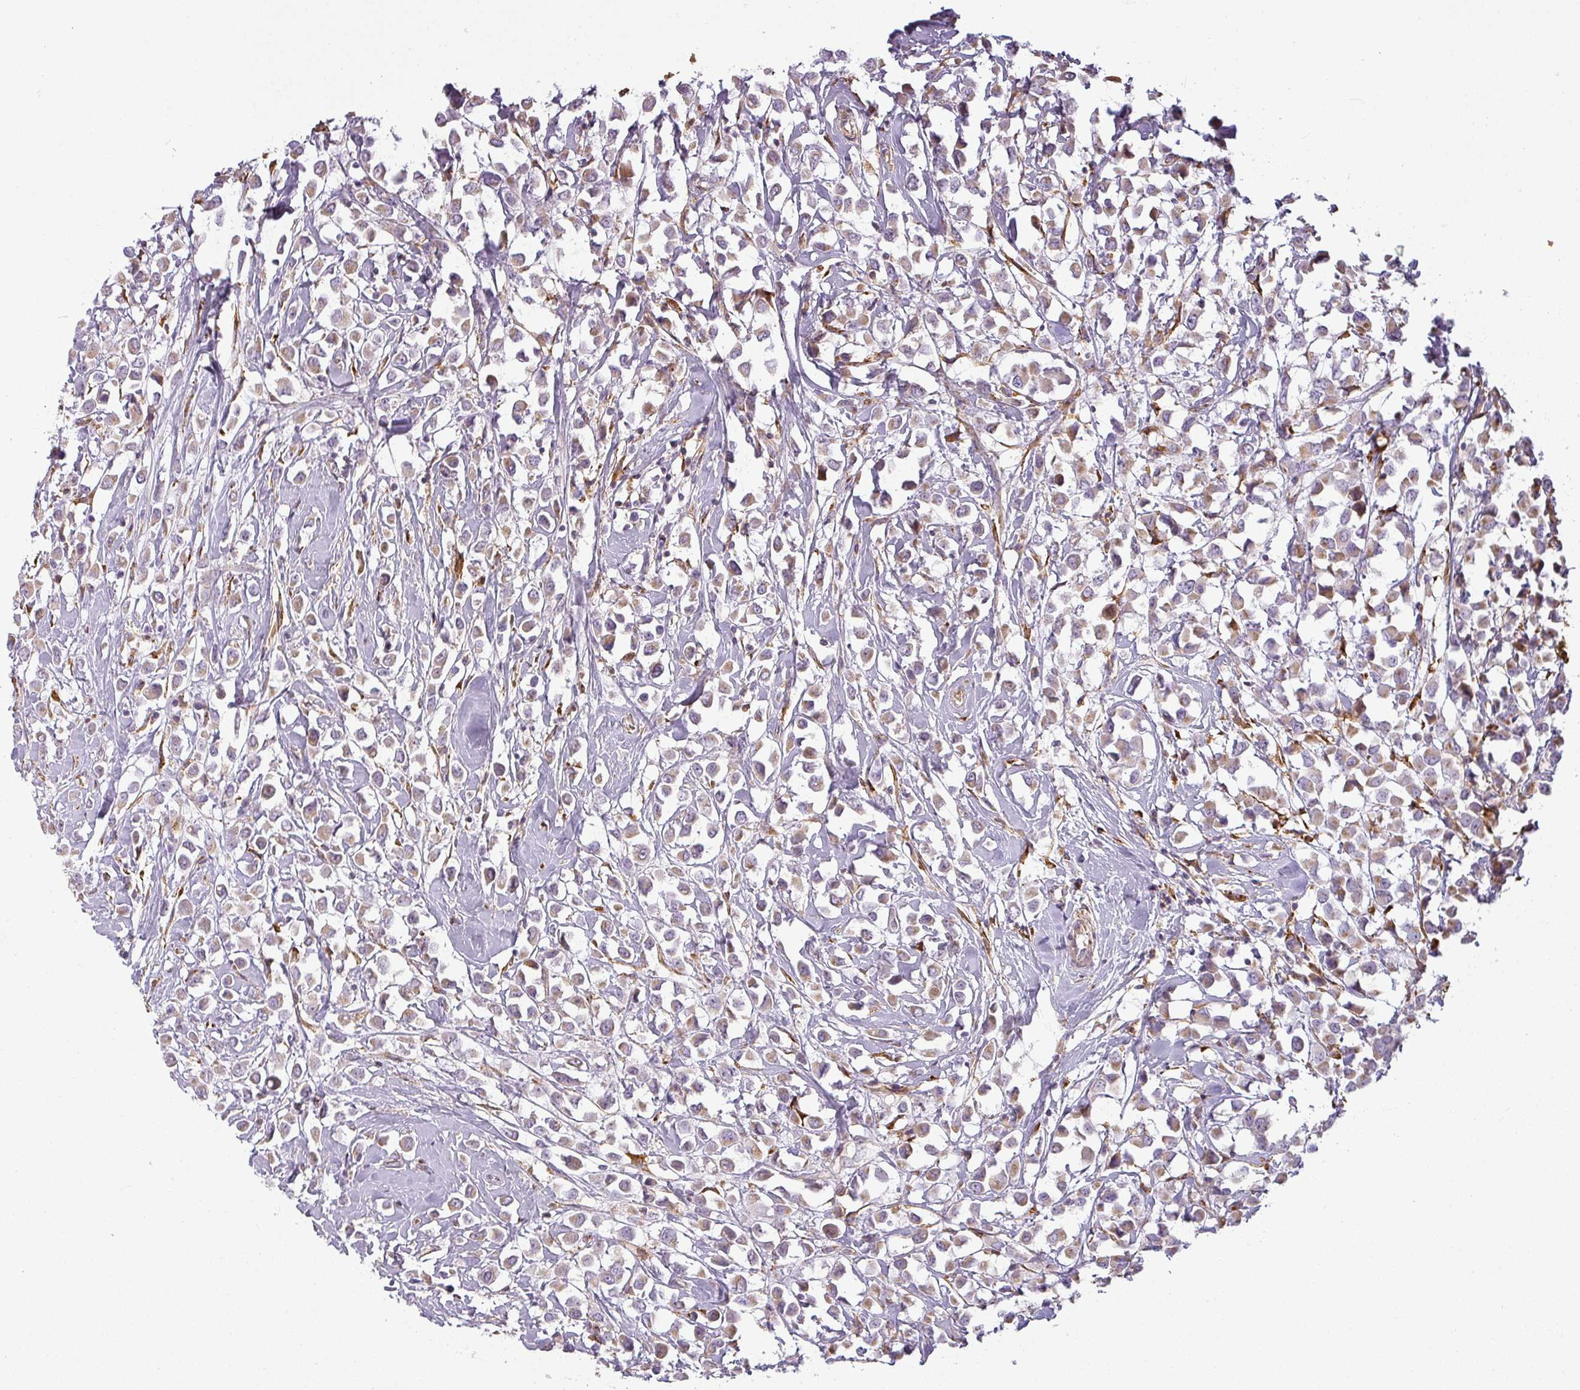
{"staining": {"intensity": "weak", "quantity": "25%-75%", "location": "cytoplasmic/membranous"}, "tissue": "breast cancer", "cell_type": "Tumor cells", "image_type": "cancer", "snomed": [{"axis": "morphology", "description": "Duct carcinoma"}, {"axis": "topography", "description": "Breast"}], "caption": "Protein expression by immunohistochemistry (IHC) demonstrates weak cytoplasmic/membranous staining in about 25%-75% of tumor cells in invasive ductal carcinoma (breast).", "gene": "CCDC144A", "patient": {"sex": "female", "age": 87}}